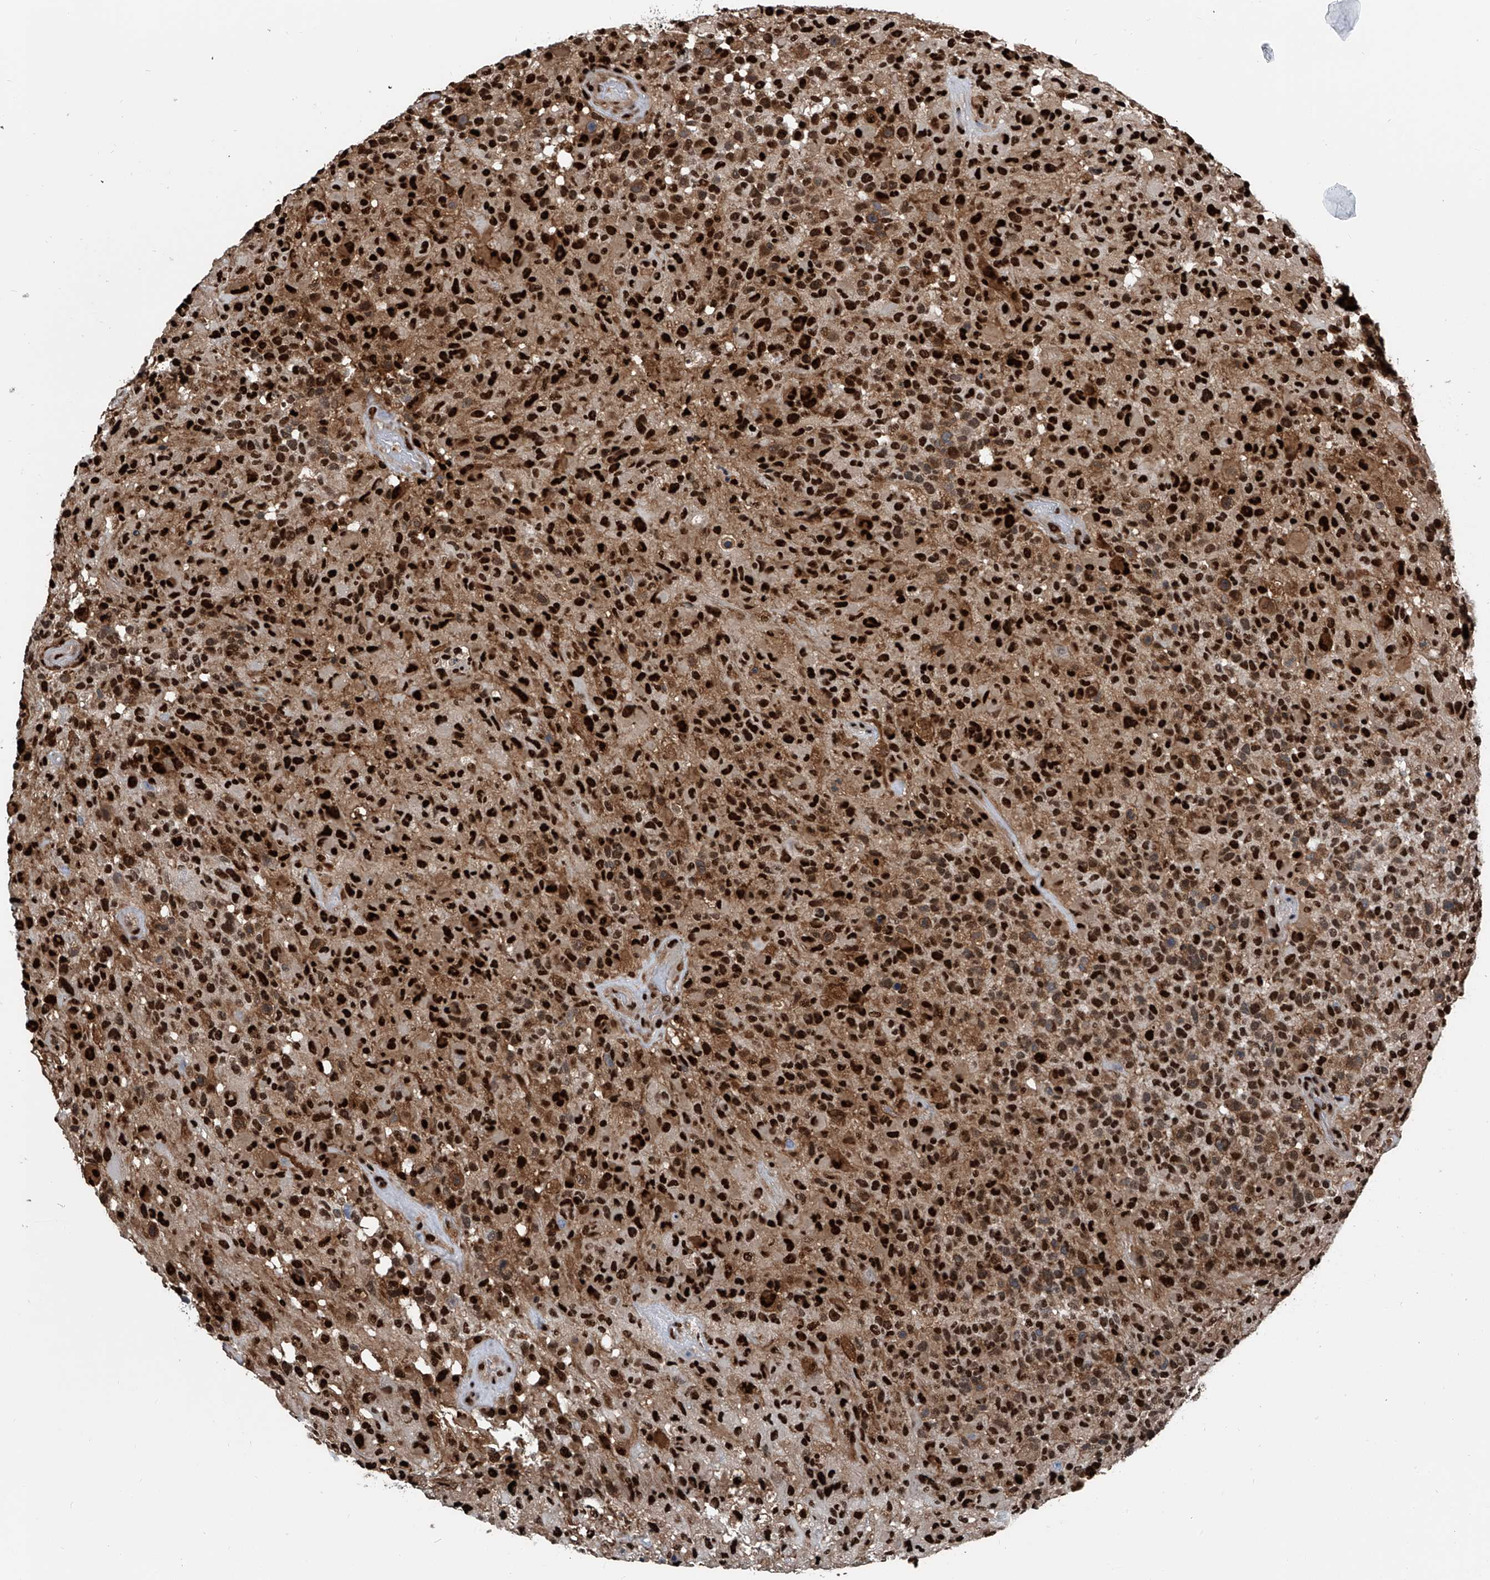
{"staining": {"intensity": "strong", "quantity": ">75%", "location": "cytoplasmic/membranous,nuclear"}, "tissue": "glioma", "cell_type": "Tumor cells", "image_type": "cancer", "snomed": [{"axis": "morphology", "description": "Glioma, malignant, High grade"}, {"axis": "morphology", "description": "Glioblastoma, NOS"}, {"axis": "topography", "description": "Brain"}], "caption": "Glioblastoma stained with DAB (3,3'-diaminobenzidine) IHC shows high levels of strong cytoplasmic/membranous and nuclear staining in about >75% of tumor cells.", "gene": "FKBP5", "patient": {"sex": "male", "age": 60}}